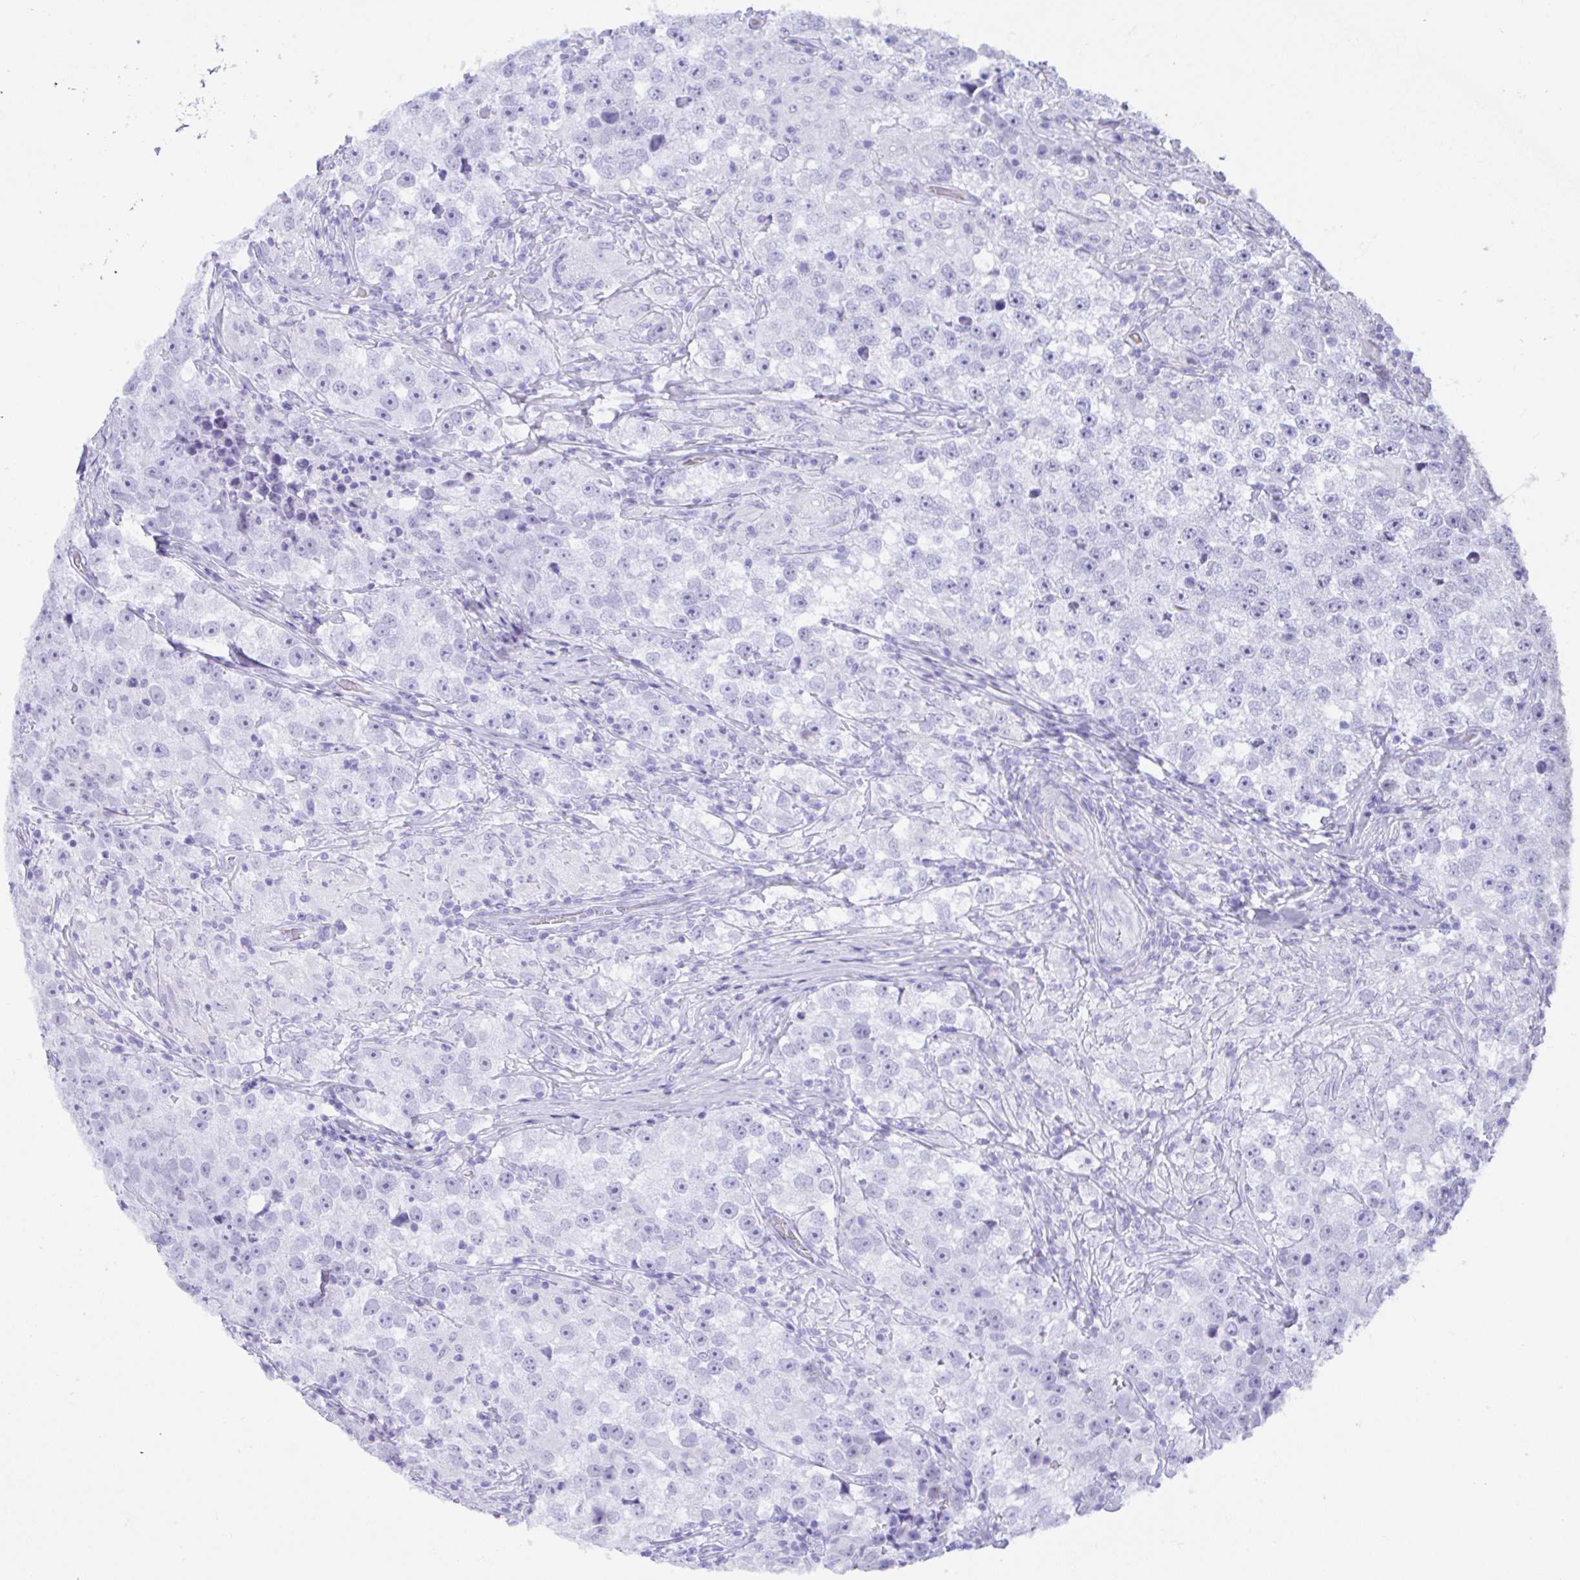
{"staining": {"intensity": "negative", "quantity": "none", "location": "none"}, "tissue": "testis cancer", "cell_type": "Tumor cells", "image_type": "cancer", "snomed": [{"axis": "morphology", "description": "Seminoma, NOS"}, {"axis": "topography", "description": "Testis"}], "caption": "Immunohistochemical staining of human testis seminoma shows no significant staining in tumor cells.", "gene": "SEL1L2", "patient": {"sex": "male", "age": 46}}